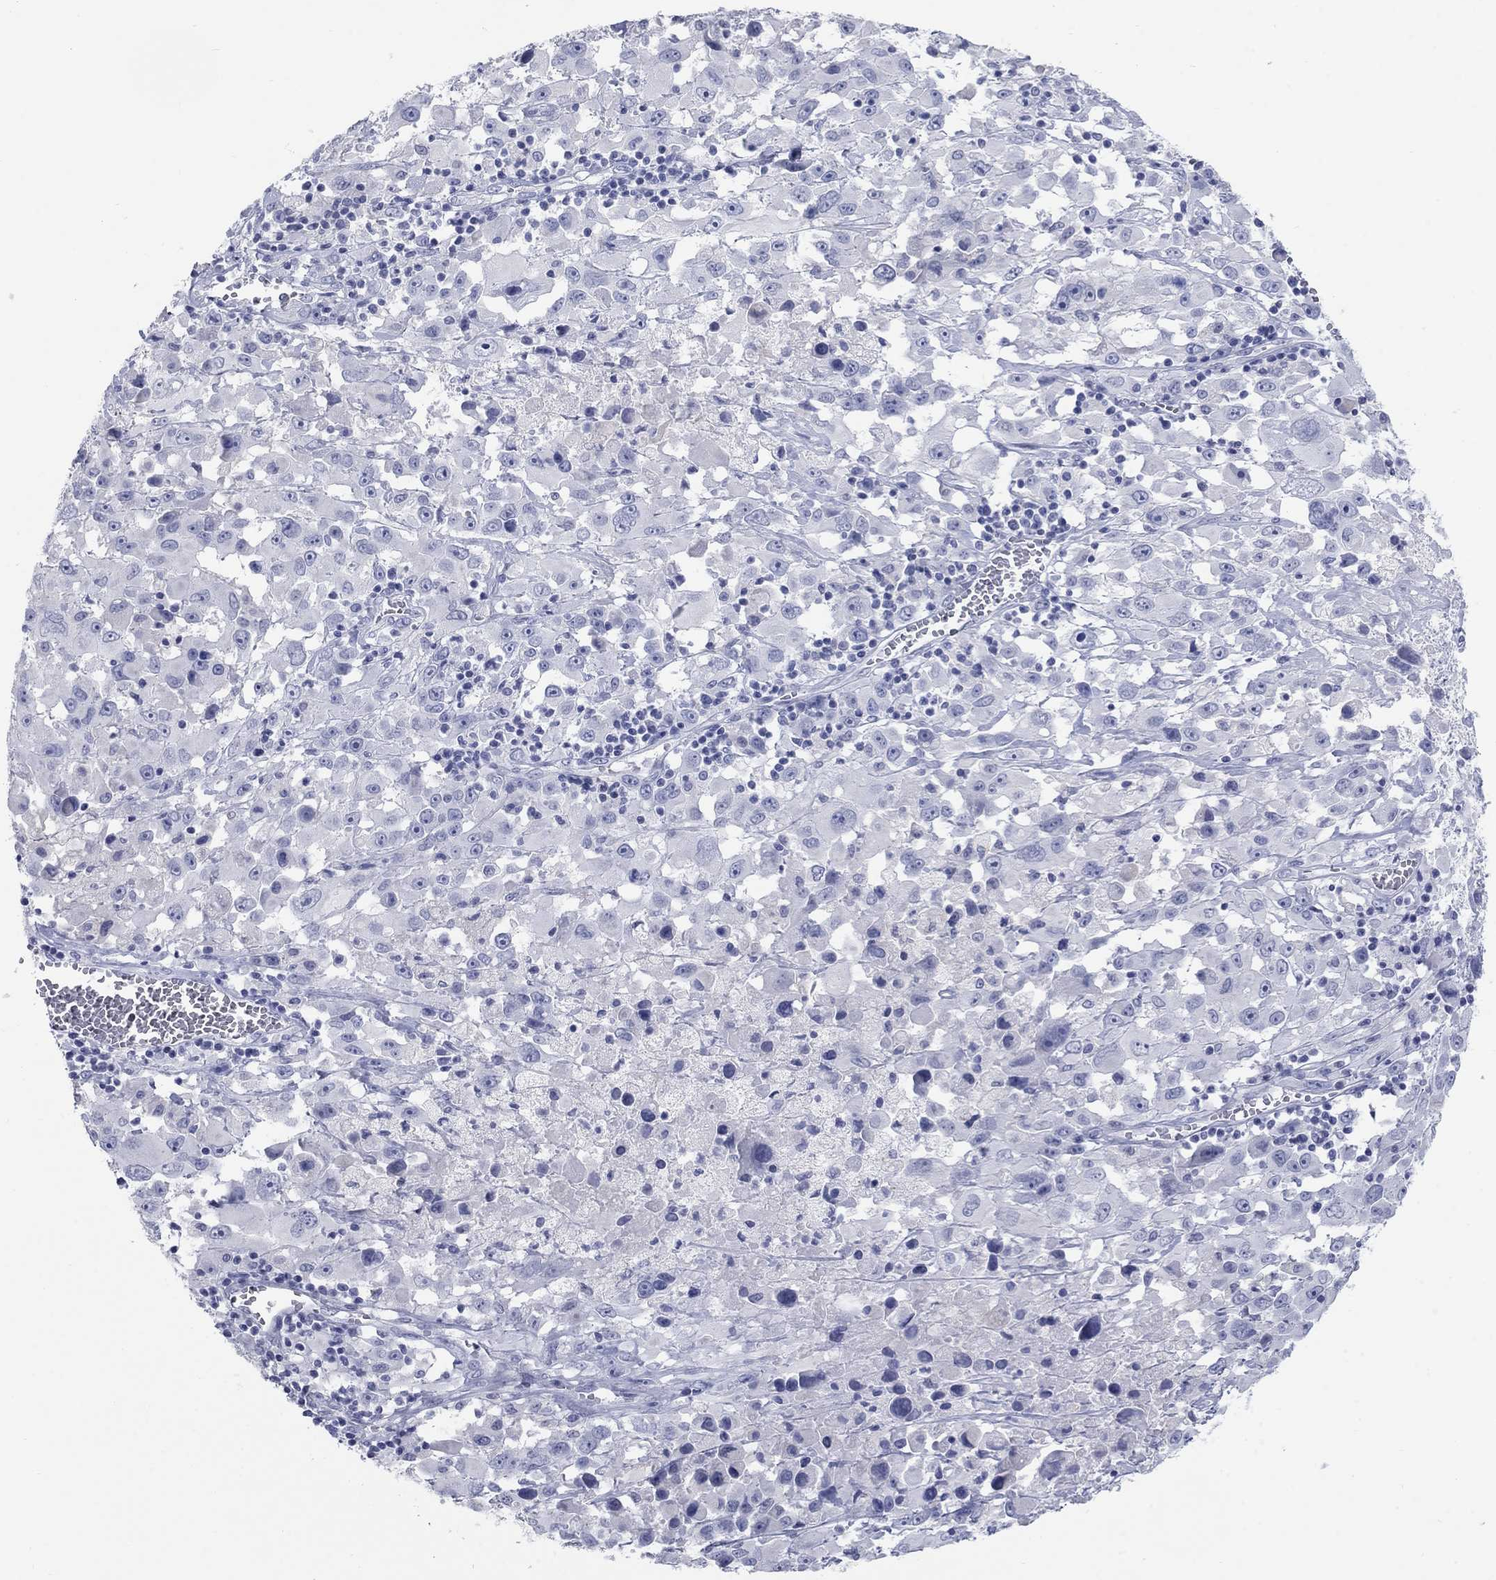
{"staining": {"intensity": "negative", "quantity": "none", "location": "none"}, "tissue": "melanoma", "cell_type": "Tumor cells", "image_type": "cancer", "snomed": [{"axis": "morphology", "description": "Malignant melanoma, Metastatic site"}, {"axis": "topography", "description": "Lymph node"}], "caption": "Immunohistochemical staining of melanoma demonstrates no significant positivity in tumor cells.", "gene": "ATP6V1G2", "patient": {"sex": "male", "age": 50}}